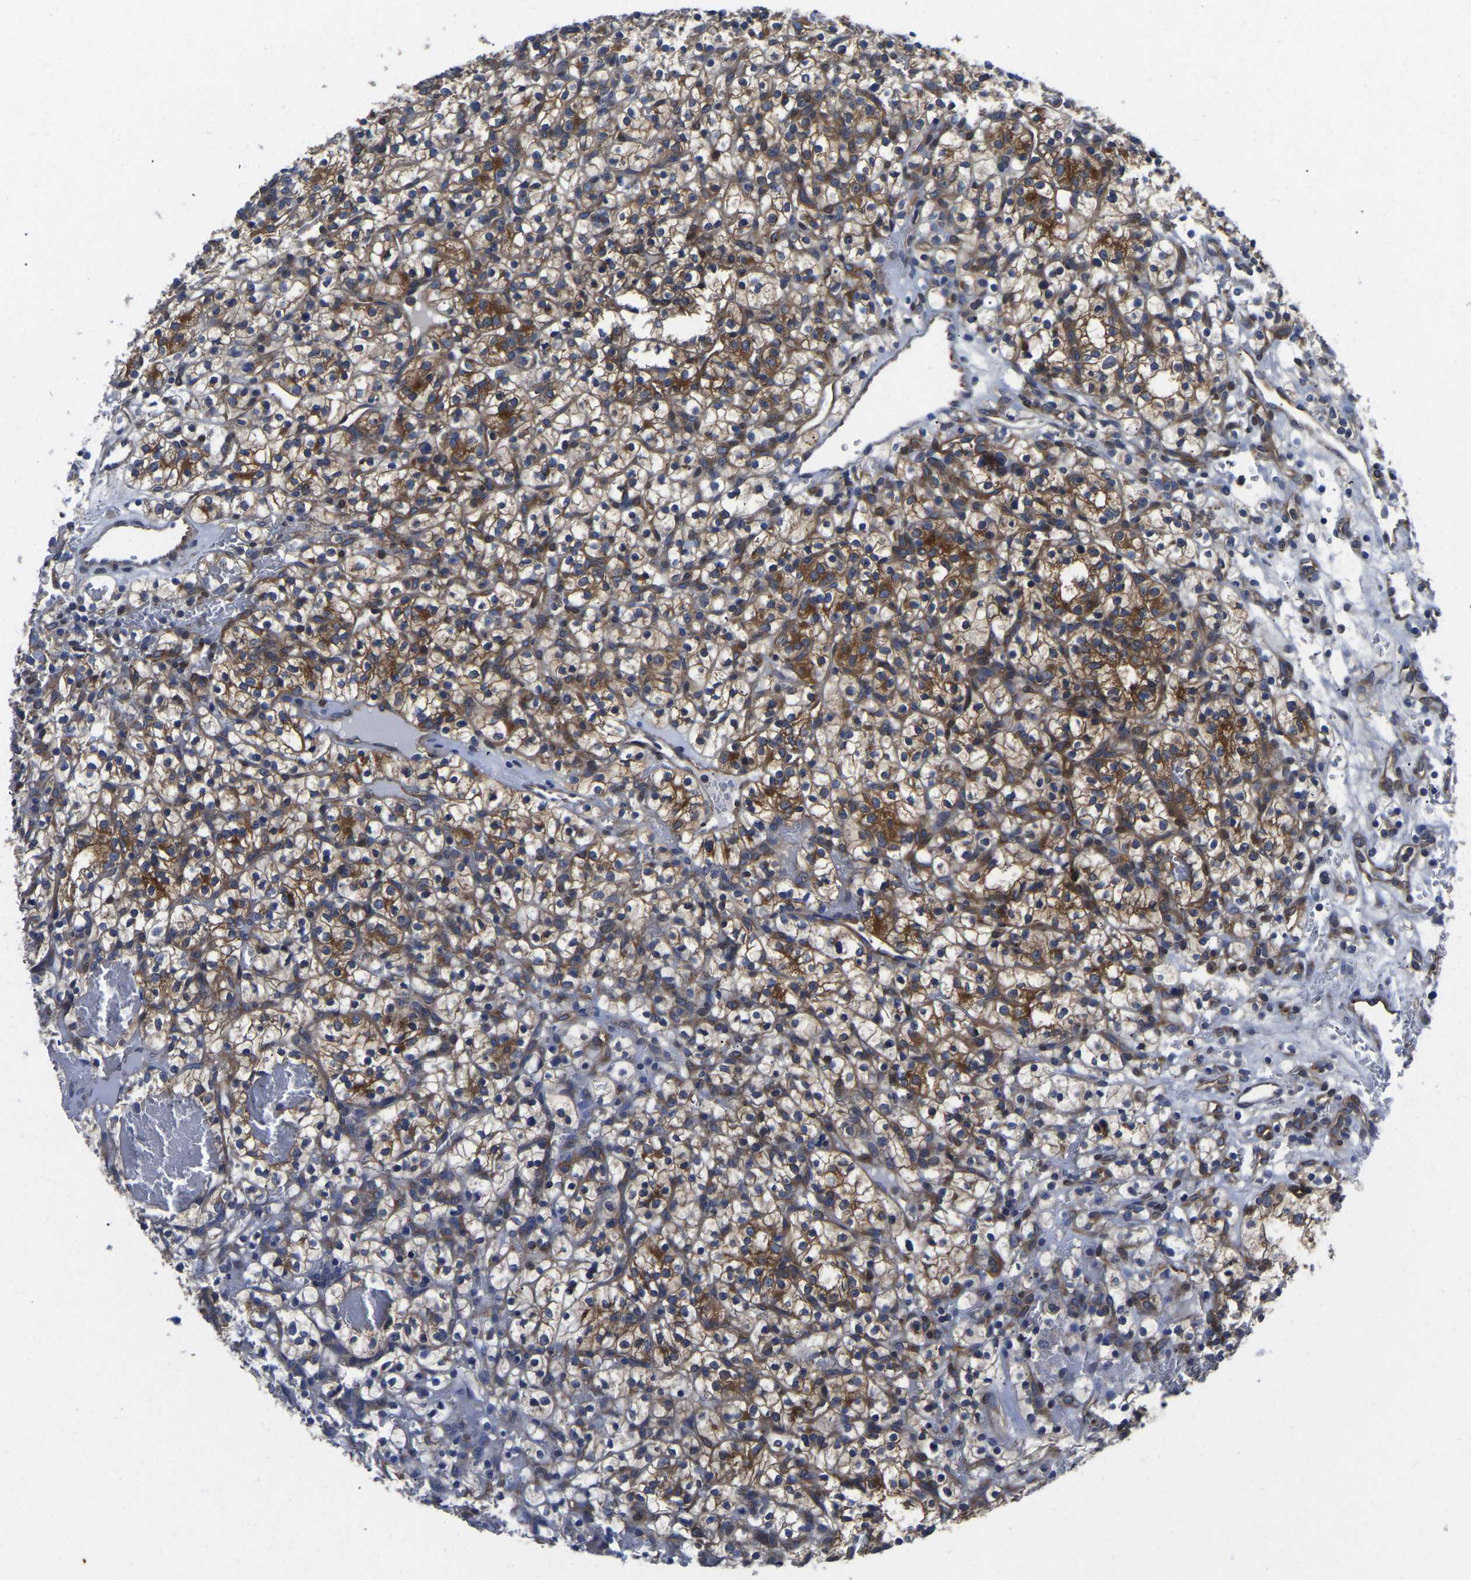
{"staining": {"intensity": "moderate", "quantity": ">75%", "location": "cytoplasmic/membranous"}, "tissue": "renal cancer", "cell_type": "Tumor cells", "image_type": "cancer", "snomed": [{"axis": "morphology", "description": "Adenocarcinoma, NOS"}, {"axis": "topography", "description": "Kidney"}], "caption": "Immunohistochemical staining of human renal cancer exhibits medium levels of moderate cytoplasmic/membranous expression in about >75% of tumor cells.", "gene": "TFG", "patient": {"sex": "female", "age": 57}}